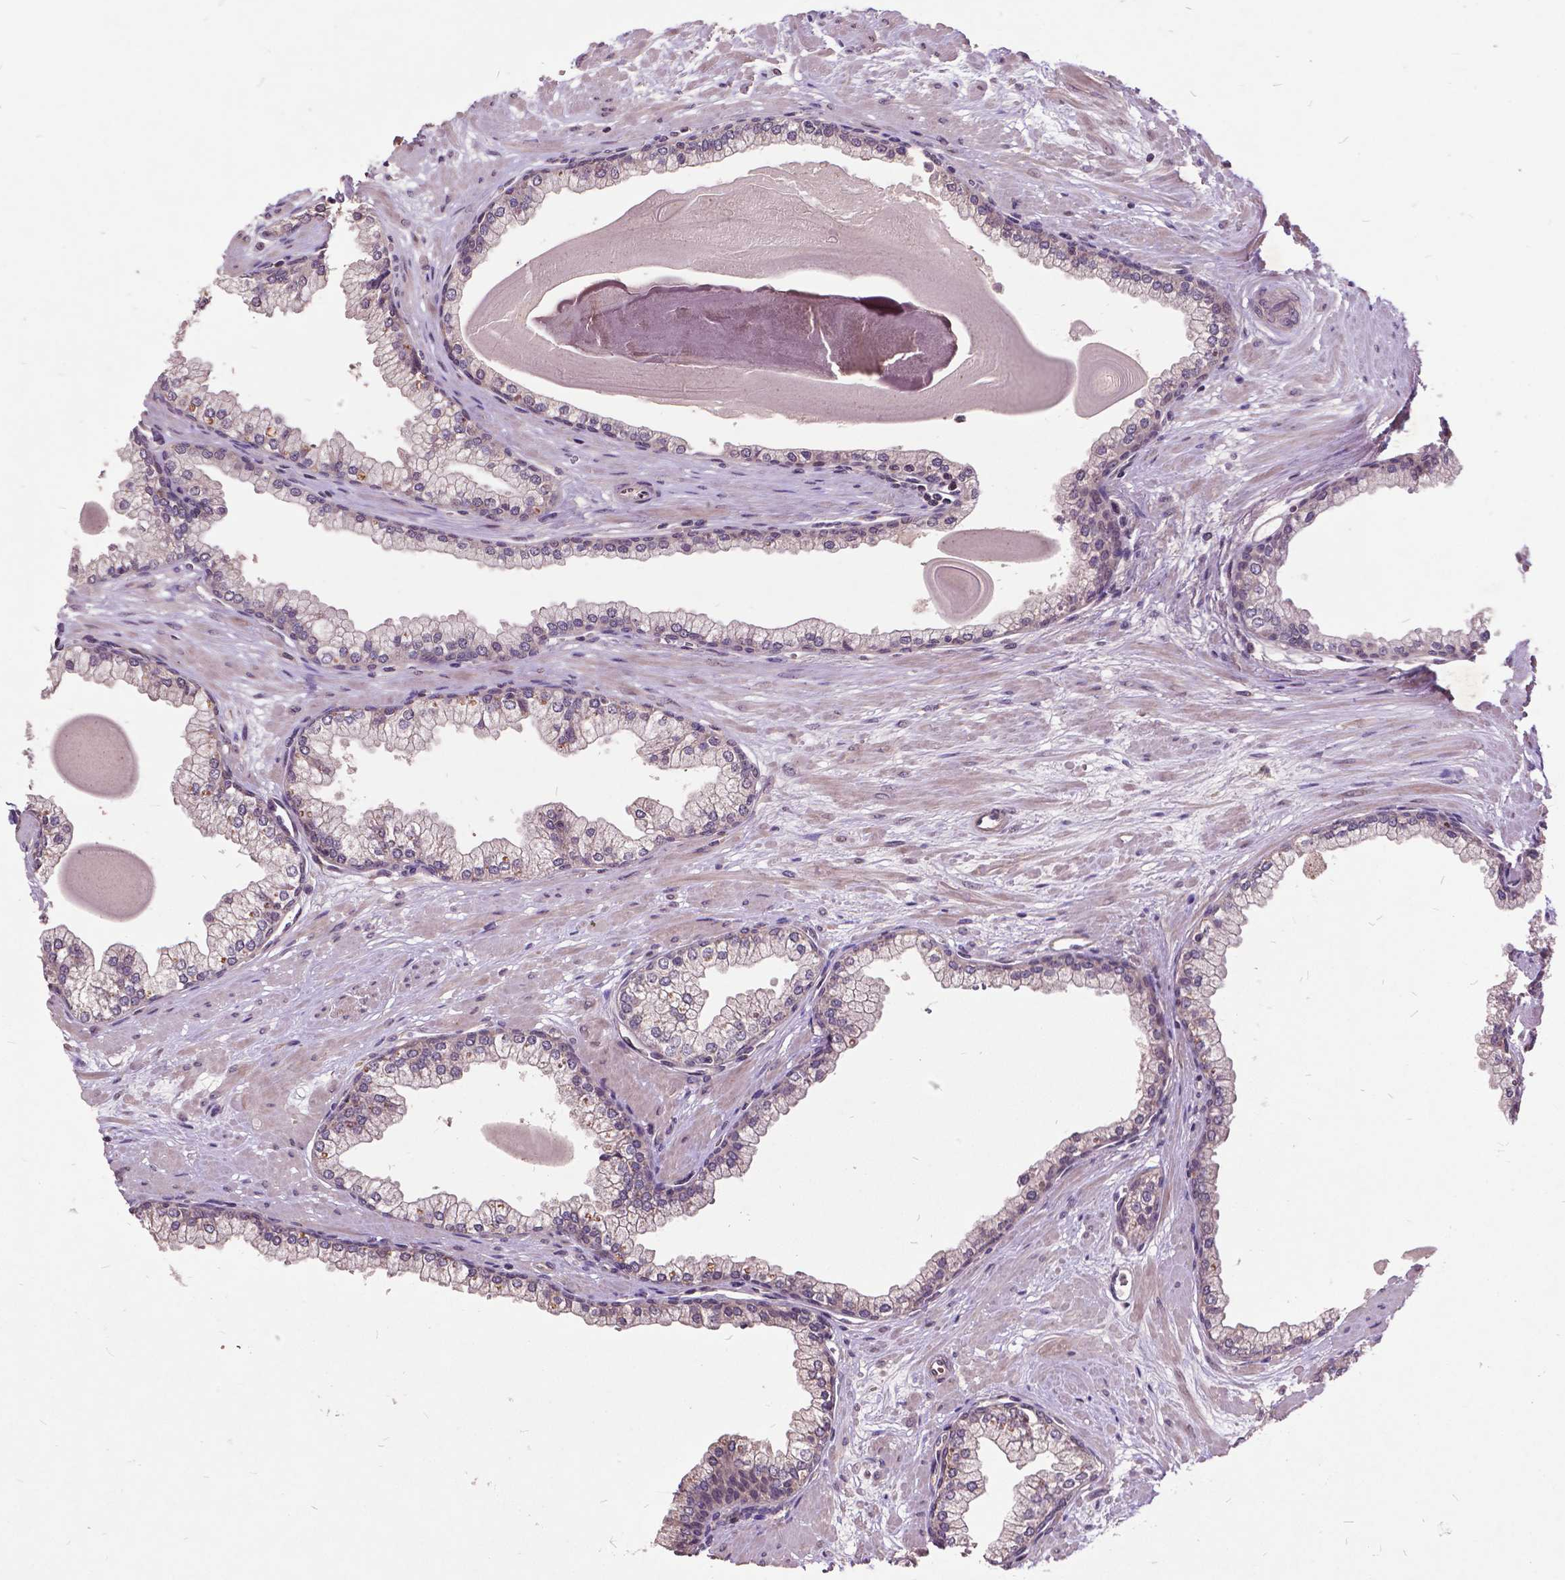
{"staining": {"intensity": "weak", "quantity": "<25%", "location": "cytoplasmic/membranous"}, "tissue": "prostate", "cell_type": "Glandular cells", "image_type": "normal", "snomed": [{"axis": "morphology", "description": "Normal tissue, NOS"}, {"axis": "topography", "description": "Prostate"}, {"axis": "topography", "description": "Peripheral nerve tissue"}], "caption": "Immunohistochemistry of unremarkable human prostate reveals no expression in glandular cells.", "gene": "AP1S3", "patient": {"sex": "male", "age": 61}}